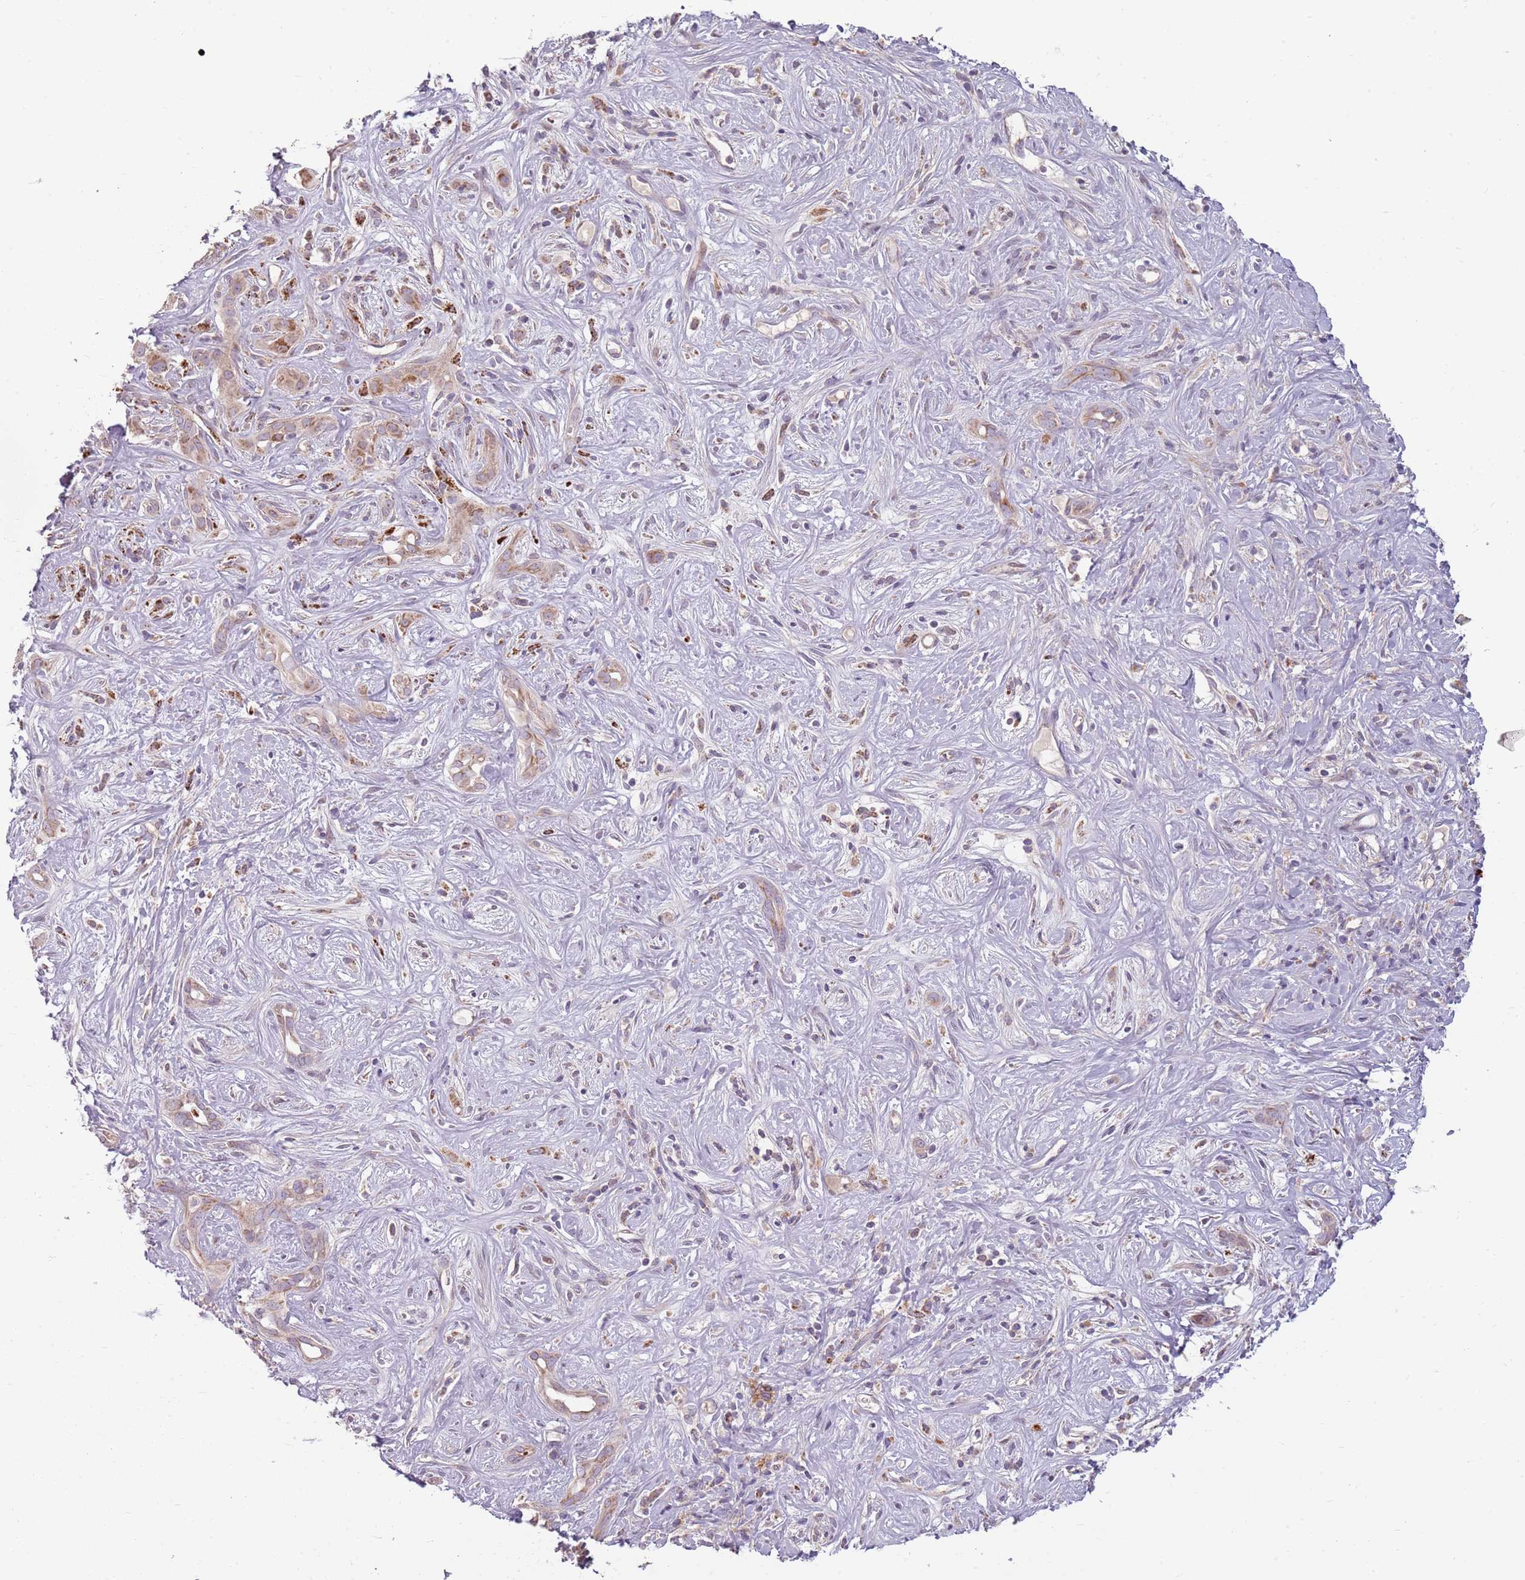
{"staining": {"intensity": "moderate", "quantity": "<25%", "location": "cytoplasmic/membranous"}, "tissue": "liver cancer", "cell_type": "Tumor cells", "image_type": "cancer", "snomed": [{"axis": "morphology", "description": "Cholangiocarcinoma"}, {"axis": "topography", "description": "Liver"}], "caption": "Liver cancer was stained to show a protein in brown. There is low levels of moderate cytoplasmic/membranous staining in about <25% of tumor cells. Using DAB (3,3'-diaminobenzidine) (brown) and hematoxylin (blue) stains, captured at high magnification using brightfield microscopy.", "gene": "ZNF530", "patient": {"sex": "male", "age": 67}}